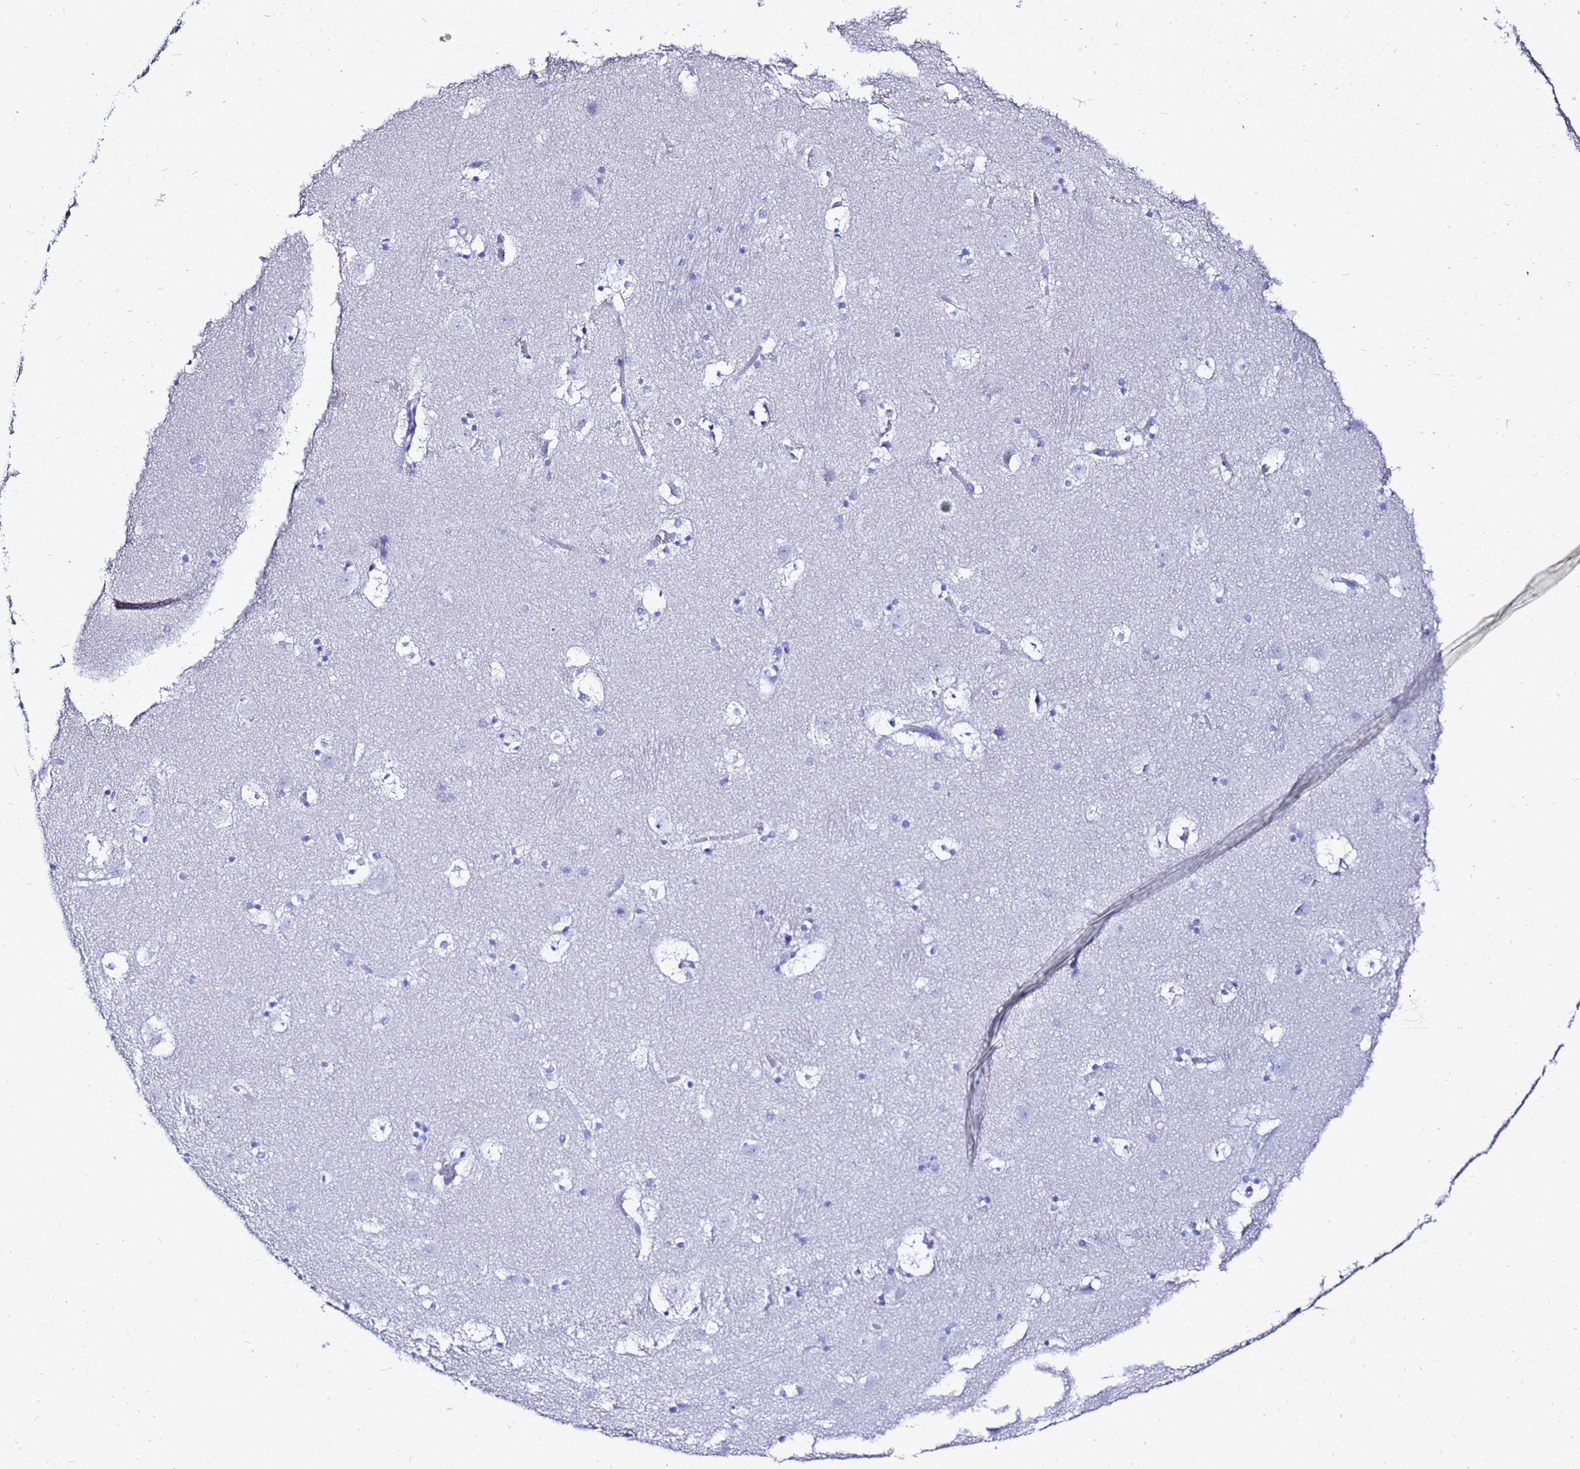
{"staining": {"intensity": "negative", "quantity": "none", "location": "none"}, "tissue": "caudate", "cell_type": "Glial cells", "image_type": "normal", "snomed": [{"axis": "morphology", "description": "Normal tissue, NOS"}, {"axis": "topography", "description": "Lateral ventricle wall"}], "caption": "Immunohistochemistry (IHC) photomicrograph of normal human caudate stained for a protein (brown), which displays no staining in glial cells. (DAB IHC visualized using brightfield microscopy, high magnification).", "gene": "LIPF", "patient": {"sex": "male", "age": 45}}